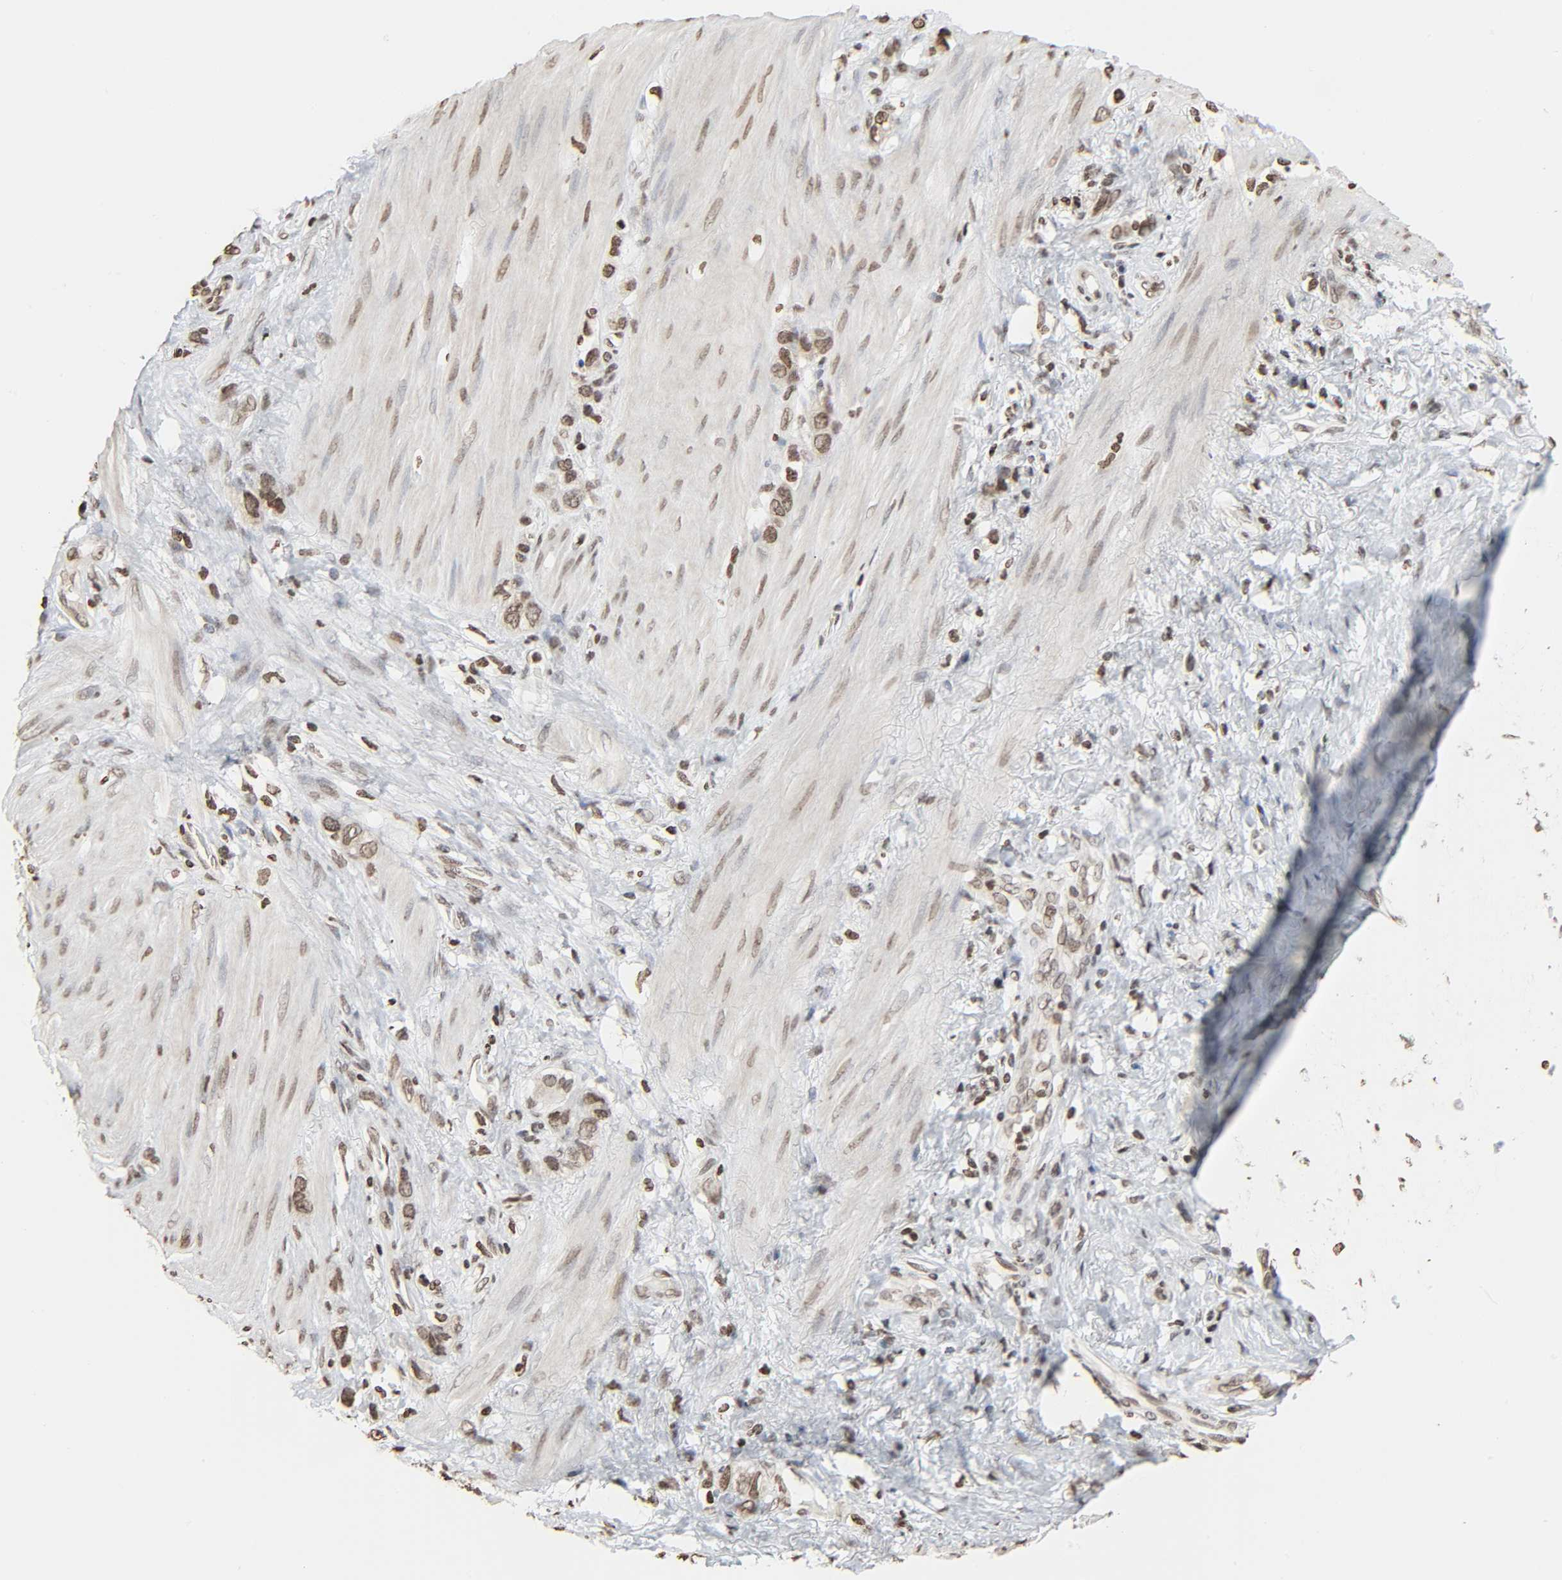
{"staining": {"intensity": "moderate", "quantity": ">75%", "location": "nuclear"}, "tissue": "stomach cancer", "cell_type": "Tumor cells", "image_type": "cancer", "snomed": [{"axis": "morphology", "description": "Normal tissue, NOS"}, {"axis": "morphology", "description": "Adenocarcinoma, NOS"}, {"axis": "morphology", "description": "Adenocarcinoma, High grade"}, {"axis": "topography", "description": "Stomach, upper"}, {"axis": "topography", "description": "Stomach"}], "caption": "Approximately >75% of tumor cells in human stomach cancer (adenocarcinoma (high-grade)) exhibit moderate nuclear protein positivity as visualized by brown immunohistochemical staining.", "gene": "ELAVL1", "patient": {"sex": "female", "age": 65}}